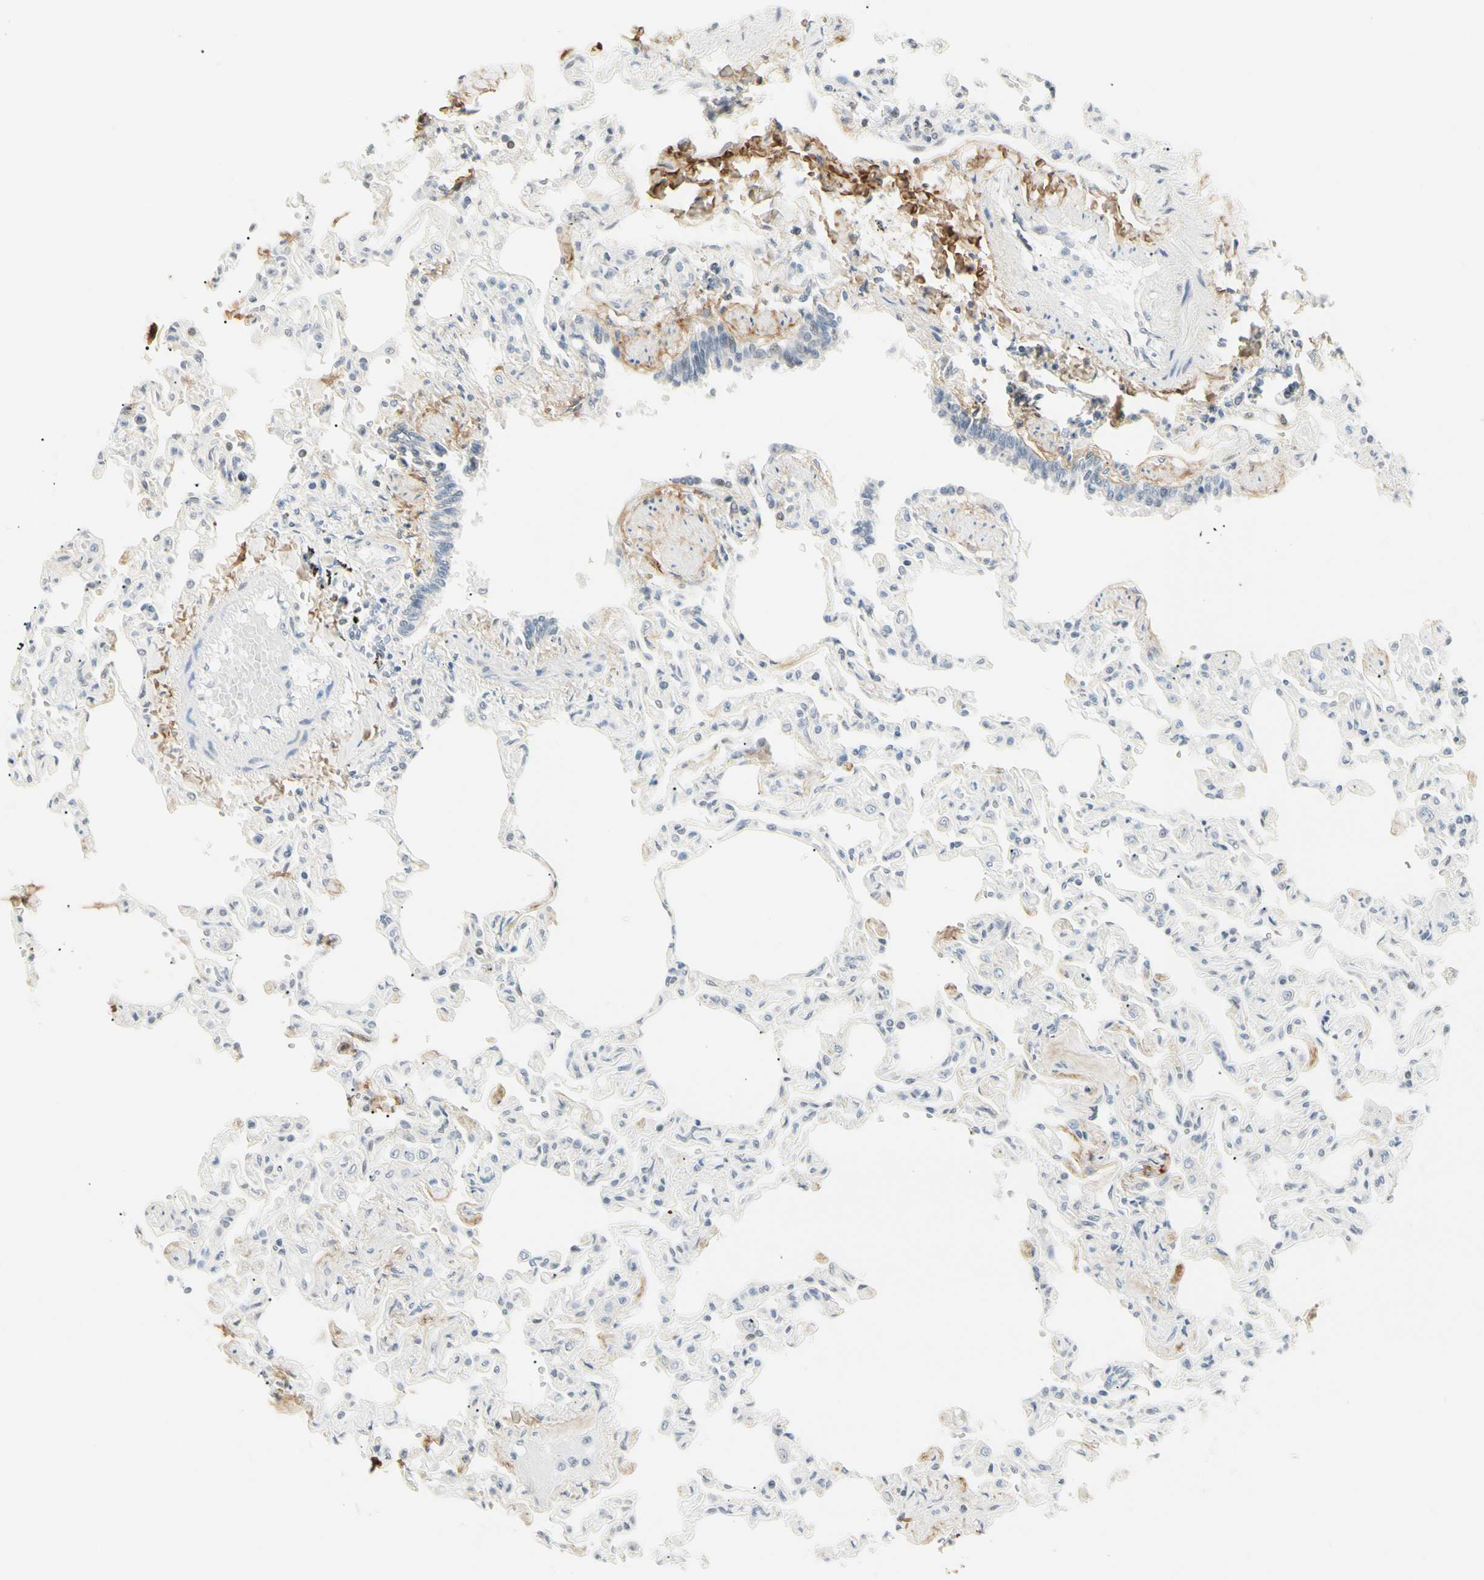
{"staining": {"intensity": "negative", "quantity": "none", "location": "none"}, "tissue": "lung", "cell_type": "Alveolar cells", "image_type": "normal", "snomed": [{"axis": "morphology", "description": "Normal tissue, NOS"}, {"axis": "topography", "description": "Lung"}], "caption": "Alveolar cells show no significant expression in unremarkable lung. Nuclei are stained in blue.", "gene": "ASPN", "patient": {"sex": "male", "age": 21}}